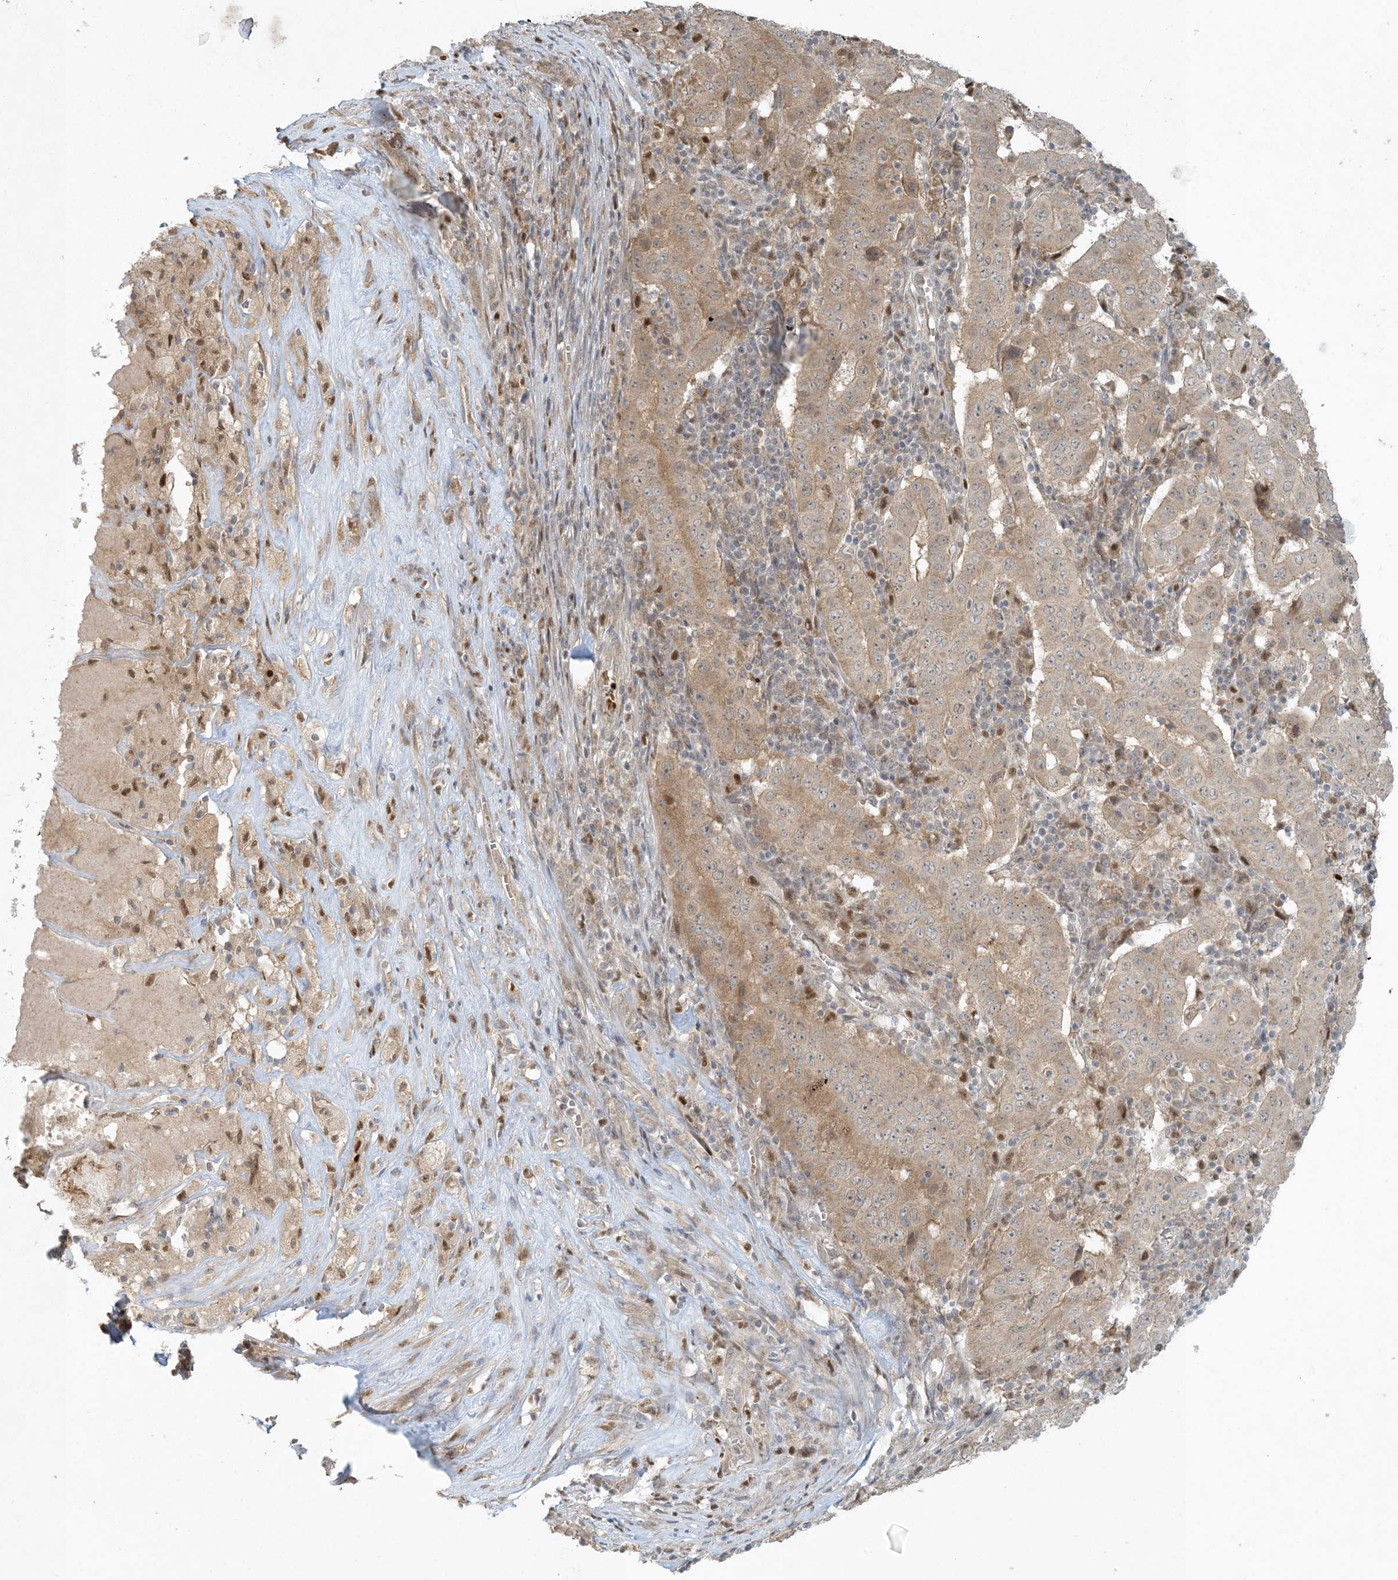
{"staining": {"intensity": "moderate", "quantity": ">75%", "location": "cytoplasmic/membranous"}, "tissue": "pancreatic cancer", "cell_type": "Tumor cells", "image_type": "cancer", "snomed": [{"axis": "morphology", "description": "Adenocarcinoma, NOS"}, {"axis": "topography", "description": "Pancreas"}], "caption": "Immunohistochemical staining of pancreatic cancer displays medium levels of moderate cytoplasmic/membranous protein staining in approximately >75% of tumor cells.", "gene": "CTDNEP1", "patient": {"sex": "male", "age": 63}}